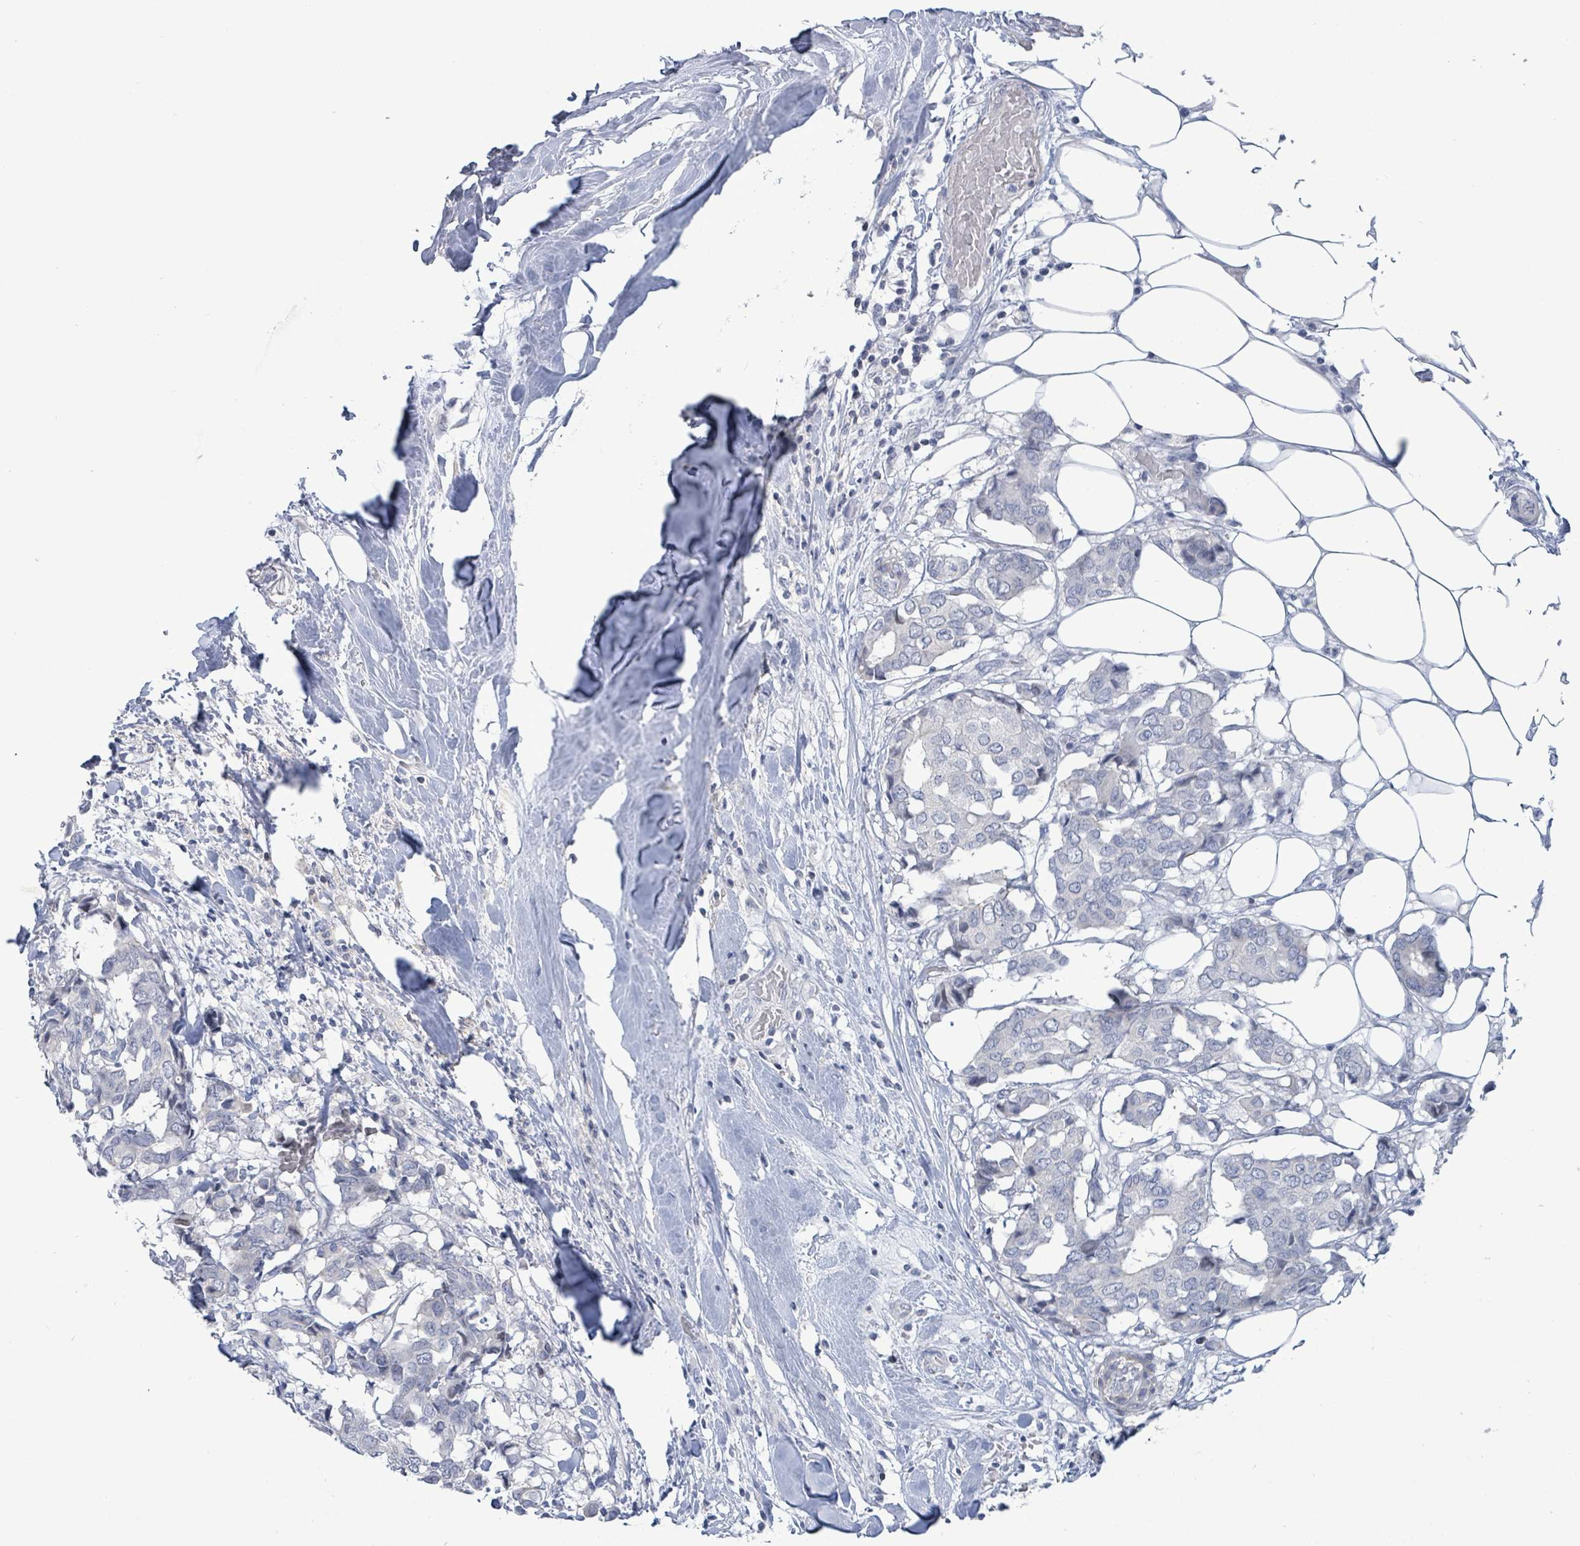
{"staining": {"intensity": "negative", "quantity": "none", "location": "none"}, "tissue": "breast cancer", "cell_type": "Tumor cells", "image_type": "cancer", "snomed": [{"axis": "morphology", "description": "Duct carcinoma"}, {"axis": "topography", "description": "Breast"}], "caption": "A high-resolution image shows IHC staining of breast cancer, which shows no significant expression in tumor cells.", "gene": "NTN3", "patient": {"sex": "female", "age": 75}}